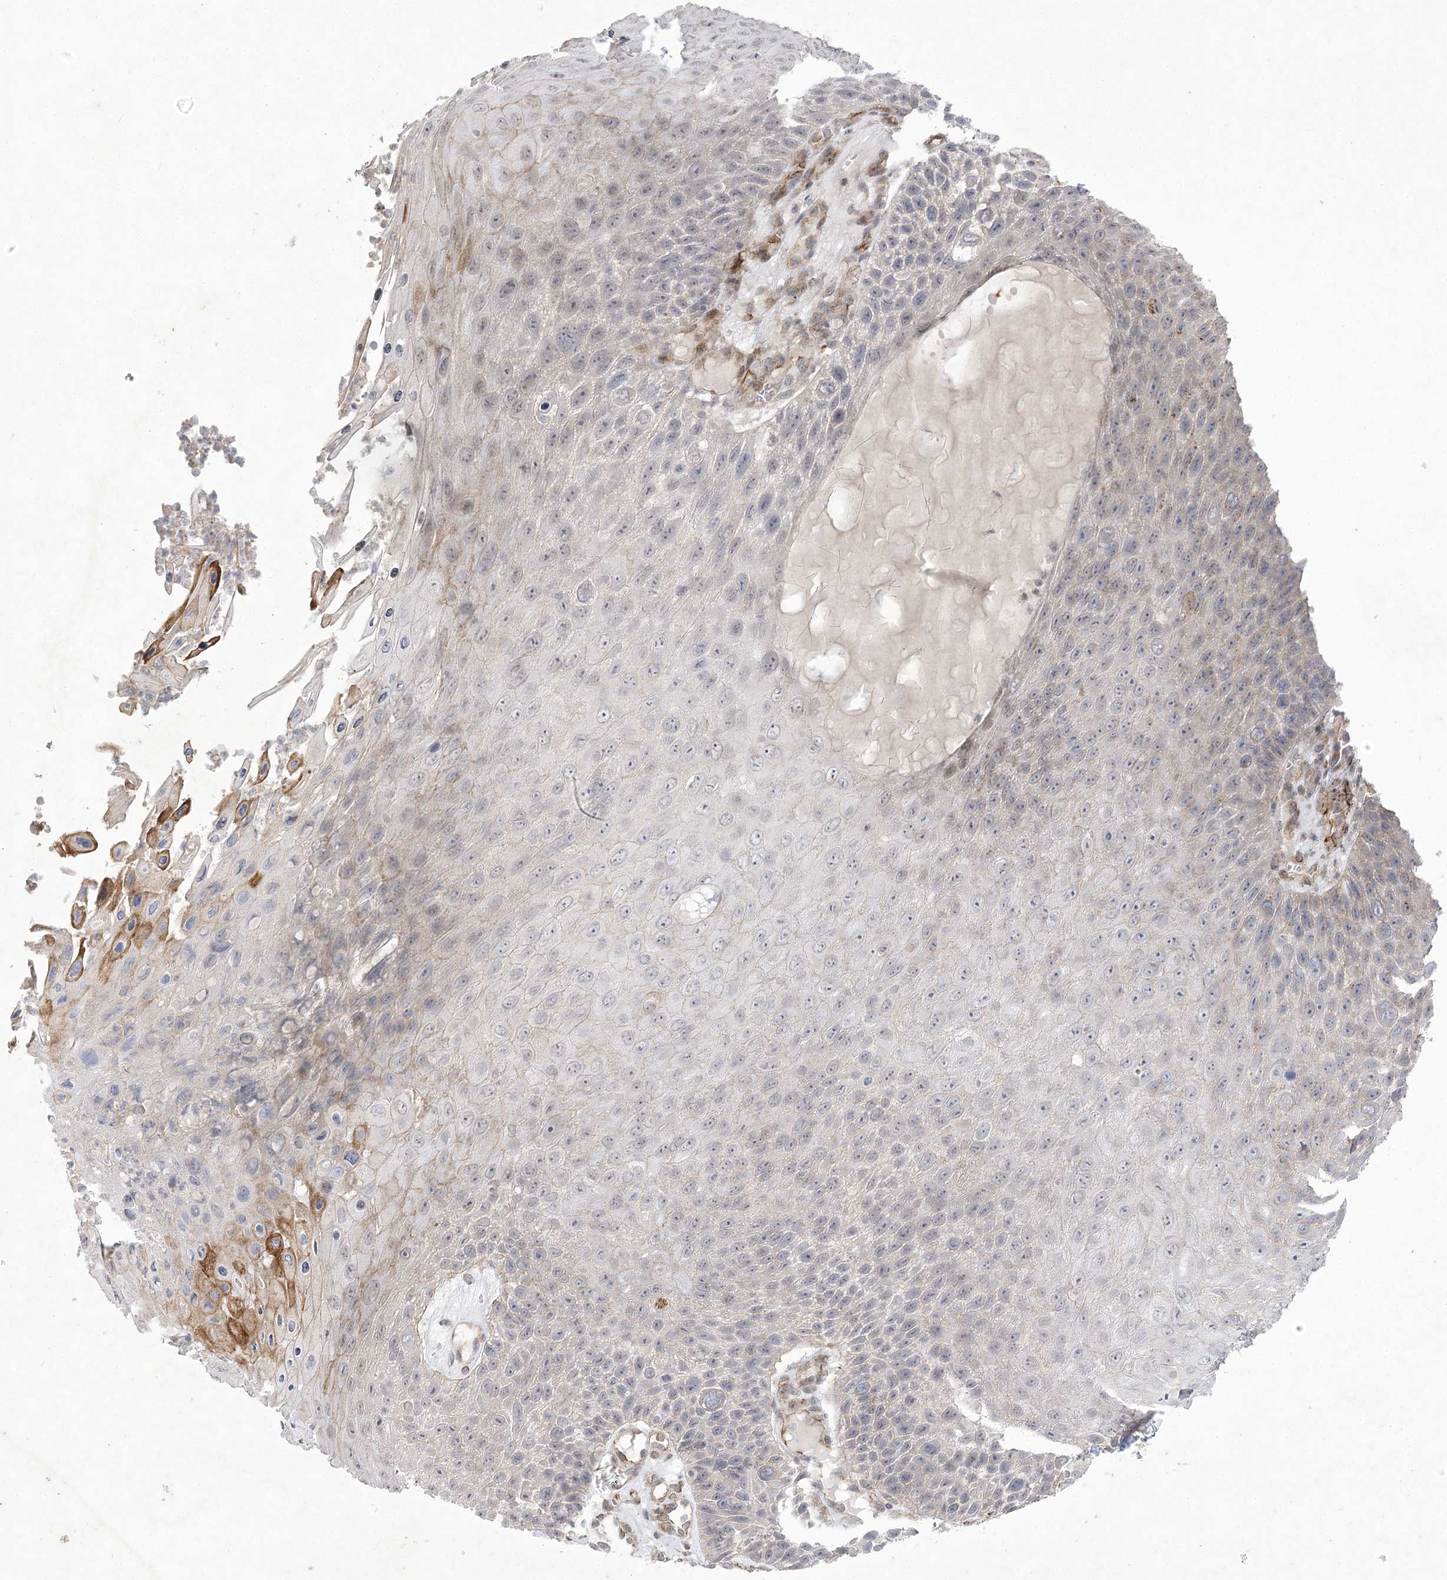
{"staining": {"intensity": "weak", "quantity": "<25%", "location": "cytoplasmic/membranous,nuclear"}, "tissue": "skin cancer", "cell_type": "Tumor cells", "image_type": "cancer", "snomed": [{"axis": "morphology", "description": "Squamous cell carcinoma, NOS"}, {"axis": "topography", "description": "Skin"}], "caption": "Tumor cells are negative for brown protein staining in skin squamous cell carcinoma.", "gene": "AMTN", "patient": {"sex": "female", "age": 88}}